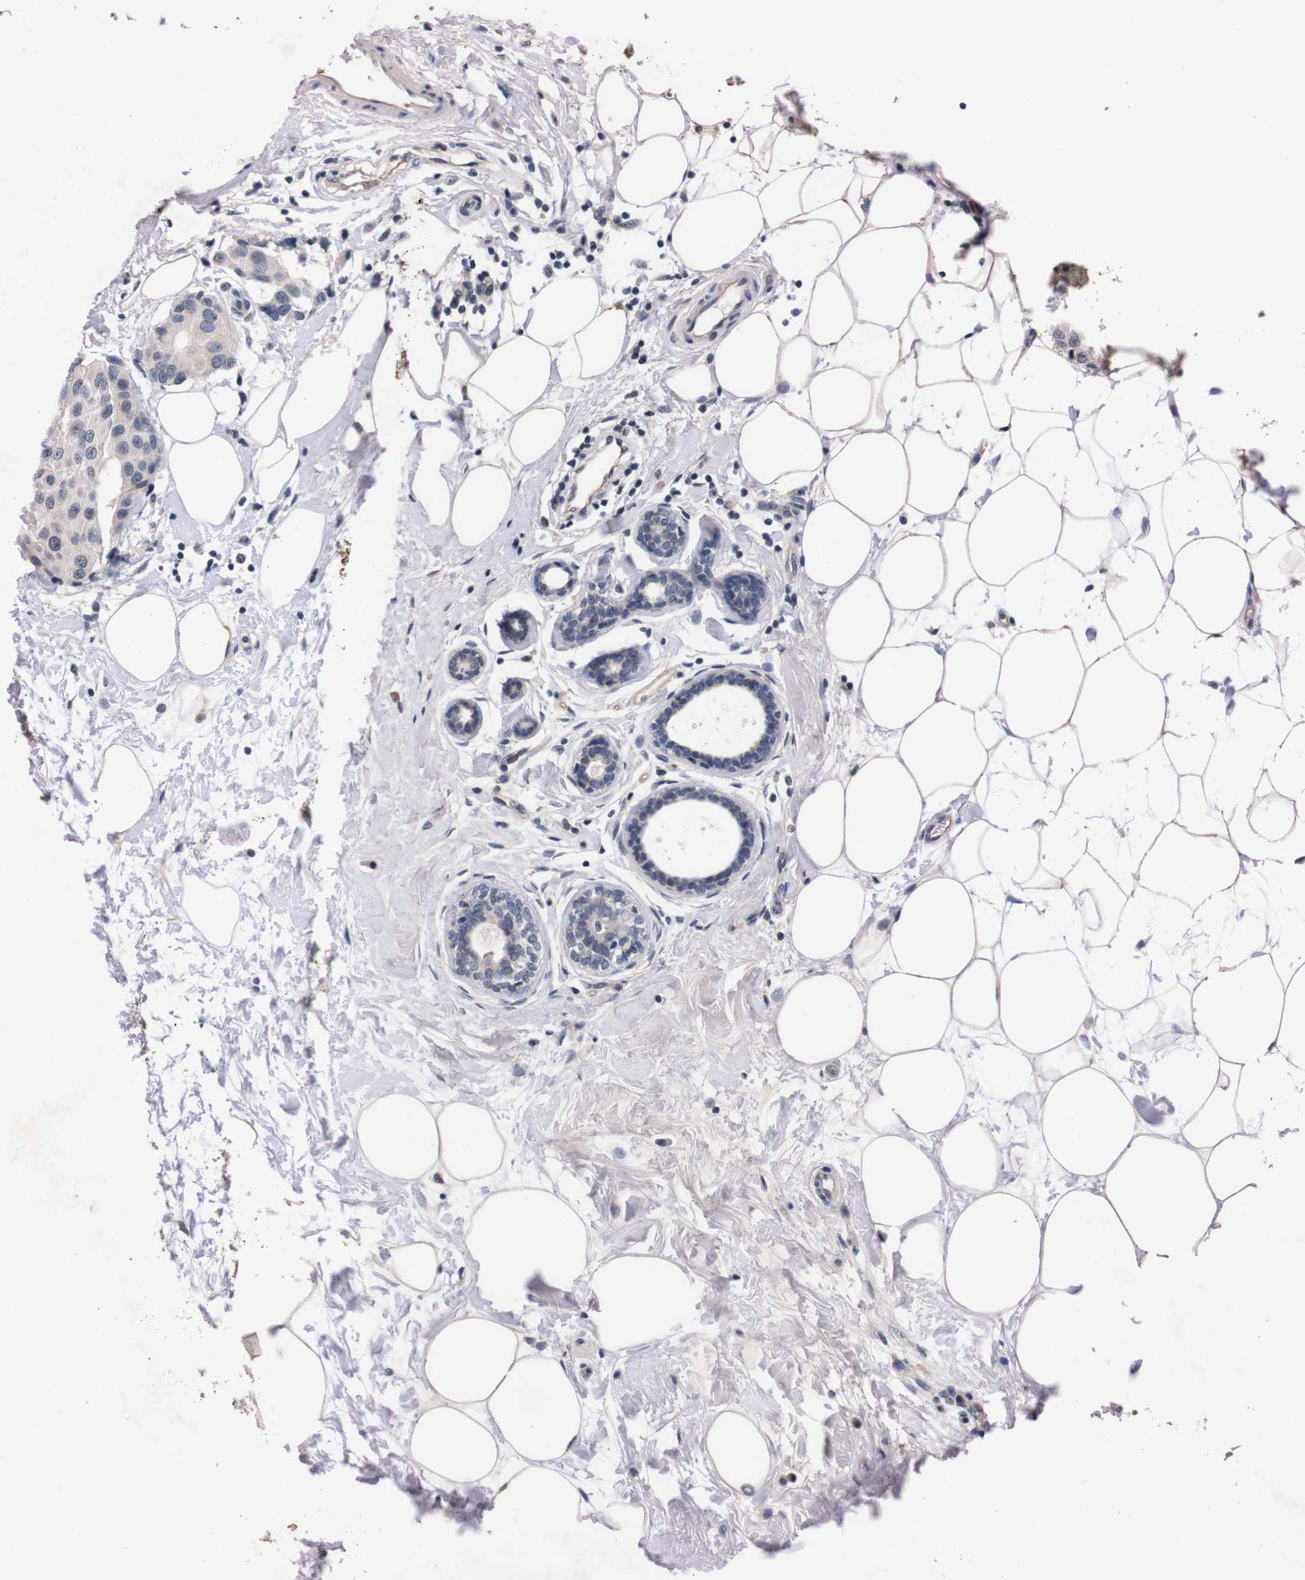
{"staining": {"intensity": "negative", "quantity": "none", "location": "none"}, "tissue": "breast cancer", "cell_type": "Tumor cells", "image_type": "cancer", "snomed": [{"axis": "morphology", "description": "Normal tissue, NOS"}, {"axis": "morphology", "description": "Duct carcinoma"}, {"axis": "topography", "description": "Breast"}], "caption": "High magnification brightfield microscopy of infiltrating ductal carcinoma (breast) stained with DAB (brown) and counterstained with hematoxylin (blue): tumor cells show no significant expression. (Stains: DAB immunohistochemistry (IHC) with hematoxylin counter stain, Microscopy: brightfield microscopy at high magnification).", "gene": "TNFRSF21", "patient": {"sex": "female", "age": 39}}